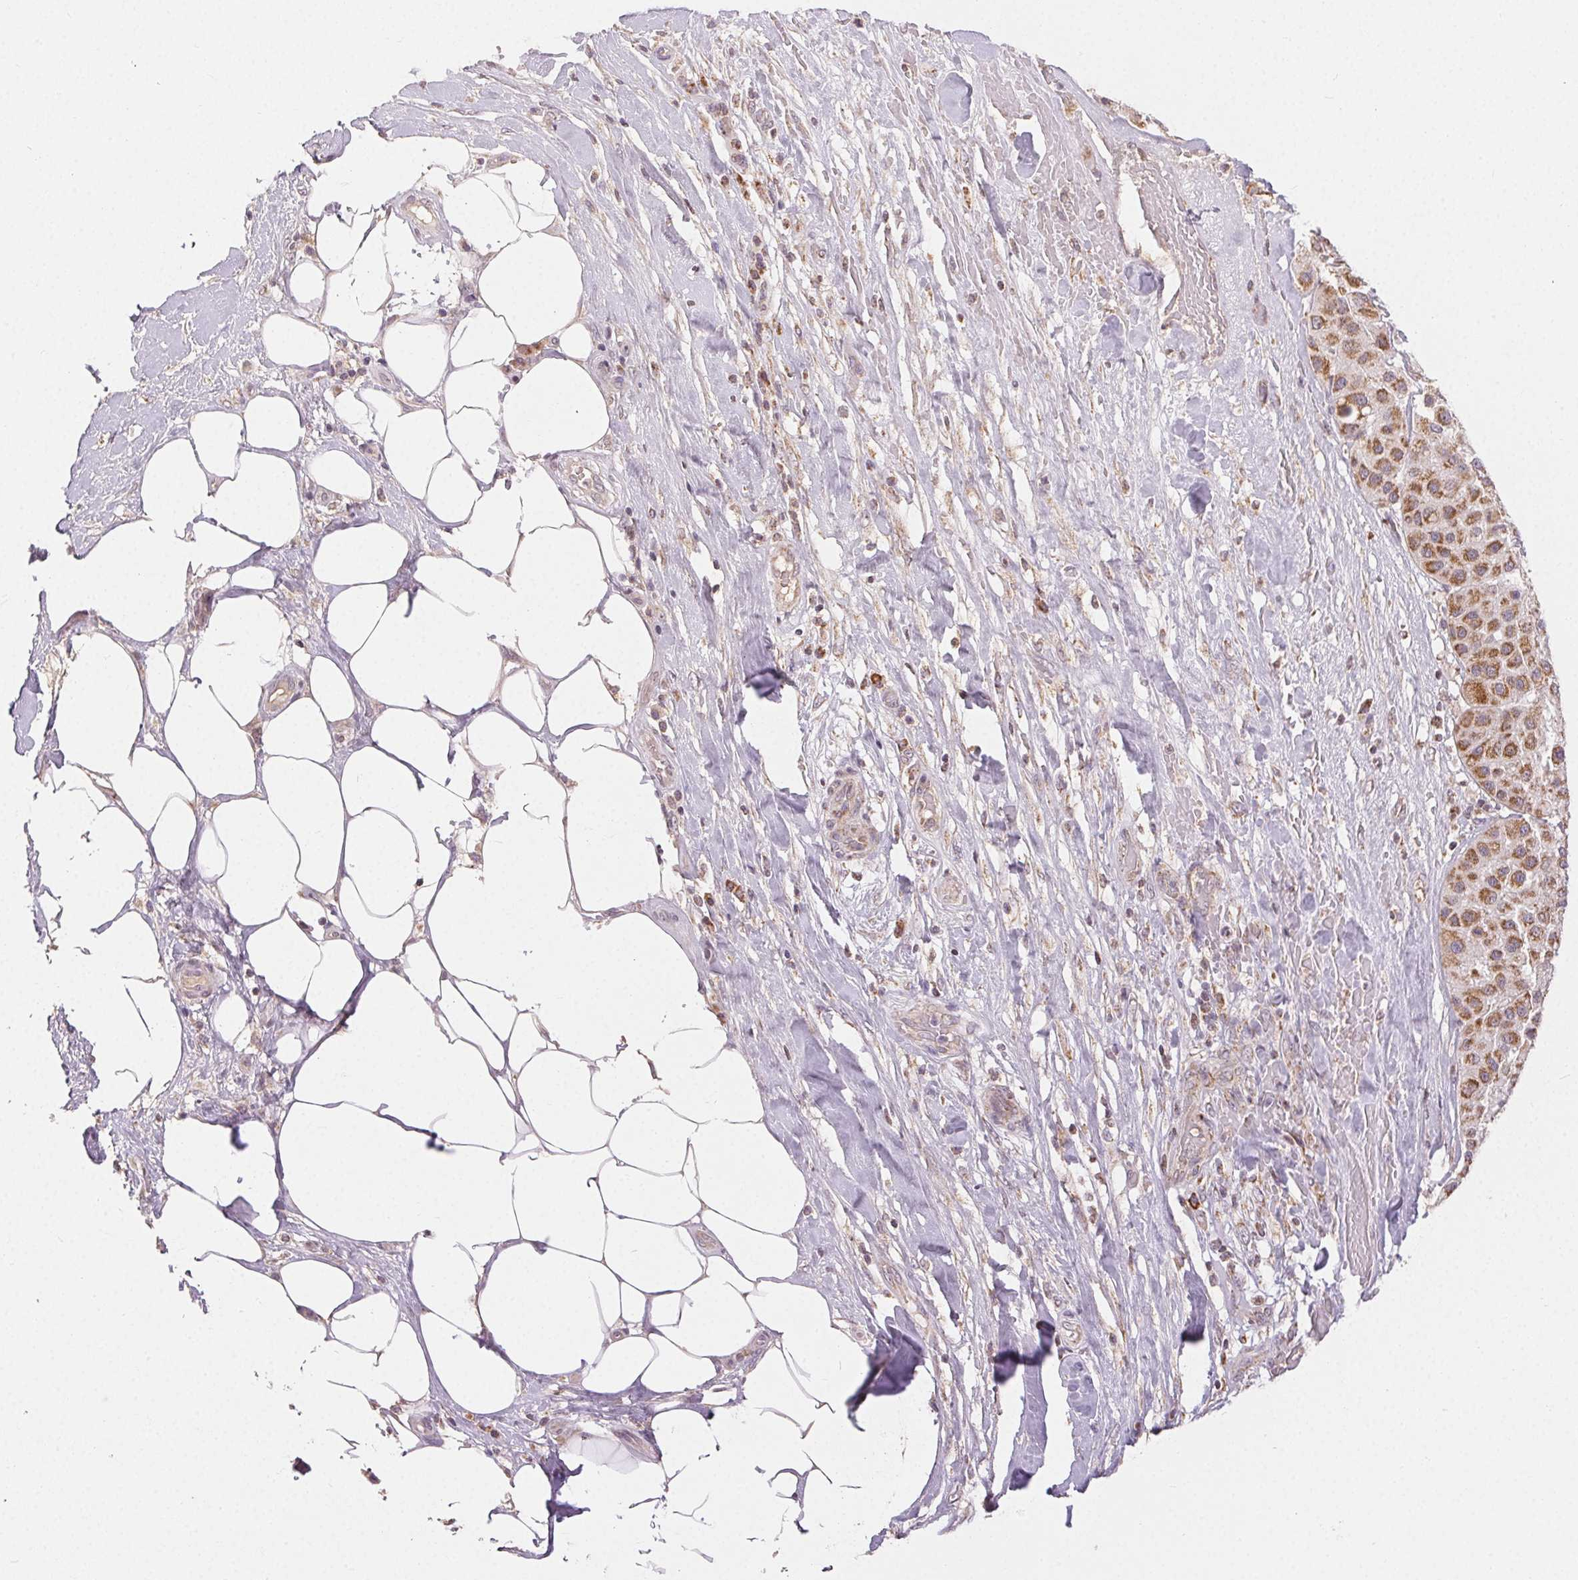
{"staining": {"intensity": "moderate", "quantity": ">75%", "location": "cytoplasmic/membranous"}, "tissue": "melanoma", "cell_type": "Tumor cells", "image_type": "cancer", "snomed": [{"axis": "morphology", "description": "Malignant melanoma, Metastatic site"}, {"axis": "topography", "description": "Smooth muscle"}], "caption": "Protein staining demonstrates moderate cytoplasmic/membranous positivity in about >75% of tumor cells in malignant melanoma (metastatic site).", "gene": "CLASP1", "patient": {"sex": "male", "age": 41}}